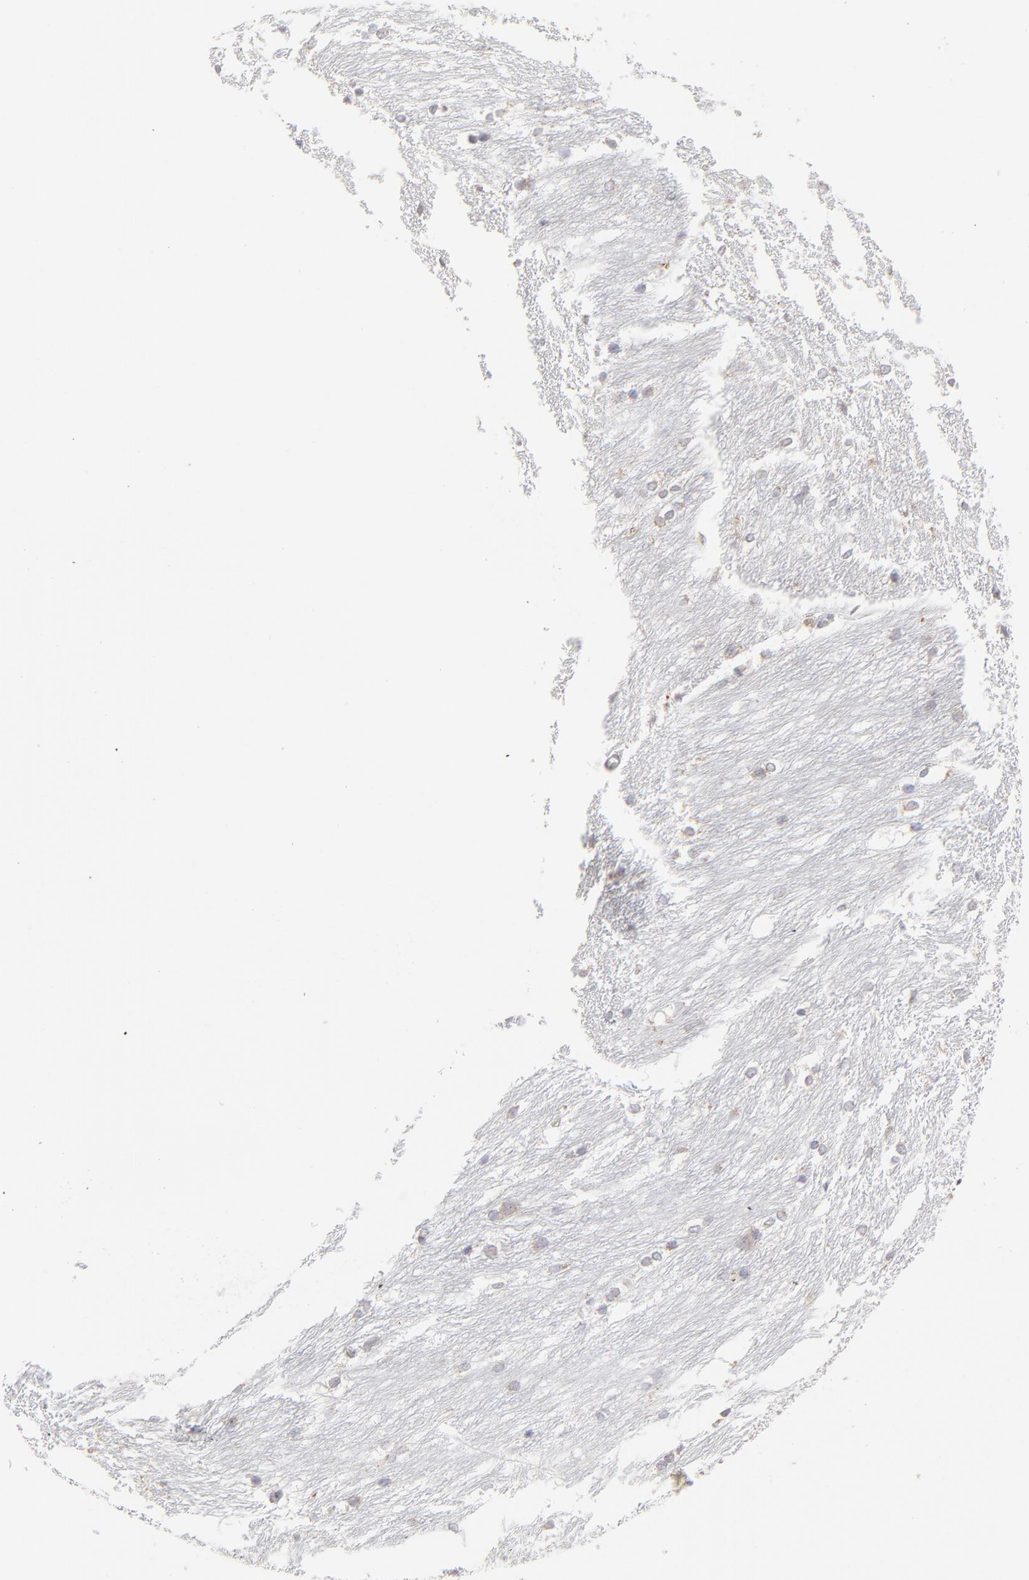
{"staining": {"intensity": "weak", "quantity": "<25%", "location": "cytoplasmic/membranous"}, "tissue": "caudate", "cell_type": "Glial cells", "image_type": "normal", "snomed": [{"axis": "morphology", "description": "Normal tissue, NOS"}, {"axis": "topography", "description": "Lateral ventricle wall"}], "caption": "High power microscopy micrograph of an immunohistochemistry photomicrograph of benign caudate, revealing no significant expression in glial cells. (Brightfield microscopy of DAB (3,3'-diaminobenzidine) IHC at high magnification).", "gene": "NCAPH", "patient": {"sex": "female", "age": 19}}